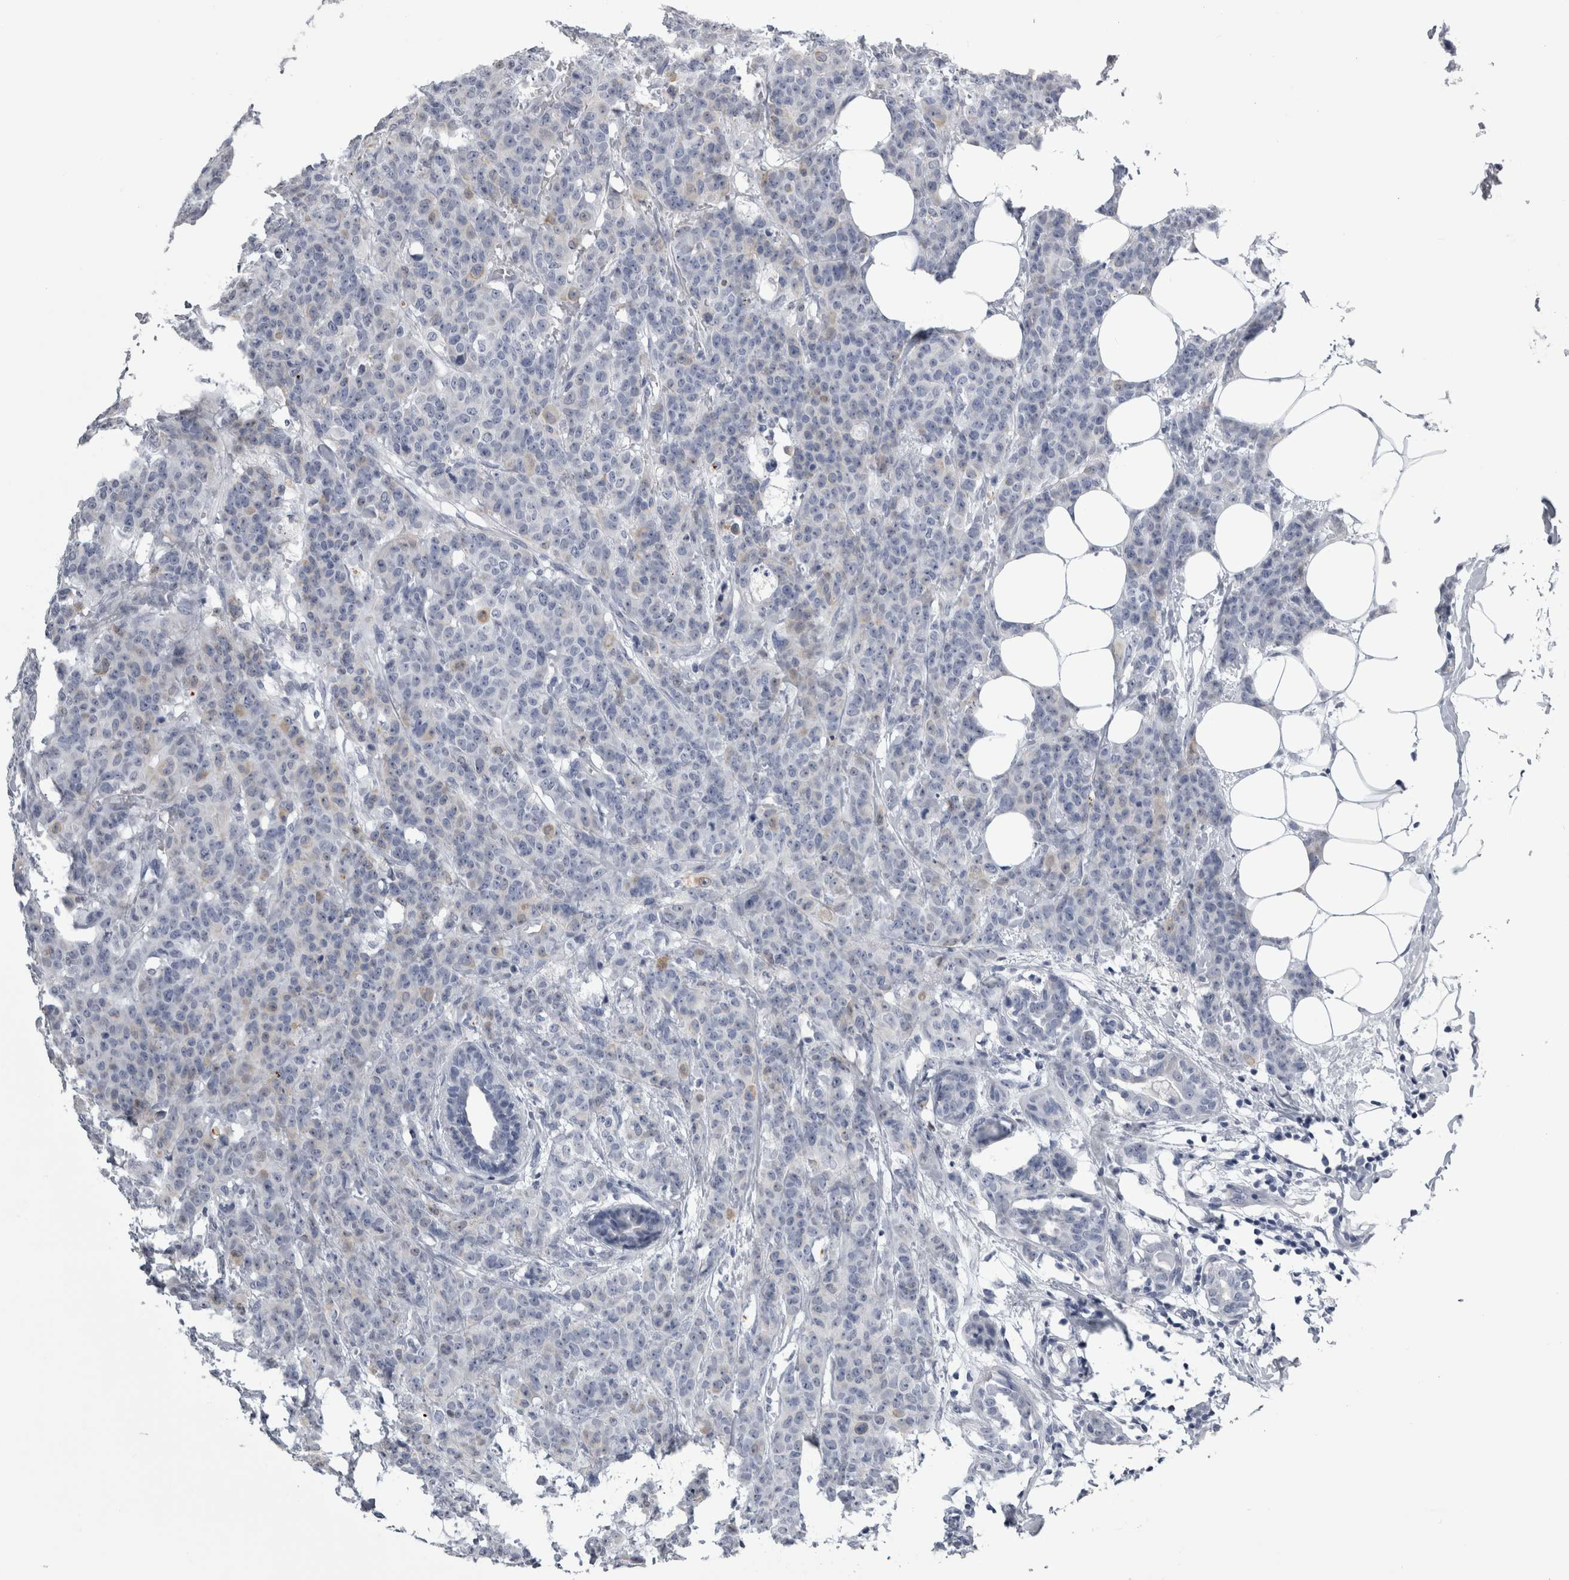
{"staining": {"intensity": "negative", "quantity": "none", "location": "none"}, "tissue": "breast cancer", "cell_type": "Tumor cells", "image_type": "cancer", "snomed": [{"axis": "morphology", "description": "Normal tissue, NOS"}, {"axis": "morphology", "description": "Duct carcinoma"}, {"axis": "topography", "description": "Breast"}], "caption": "An image of human invasive ductal carcinoma (breast) is negative for staining in tumor cells.", "gene": "ALDH8A1", "patient": {"sex": "female", "age": 40}}